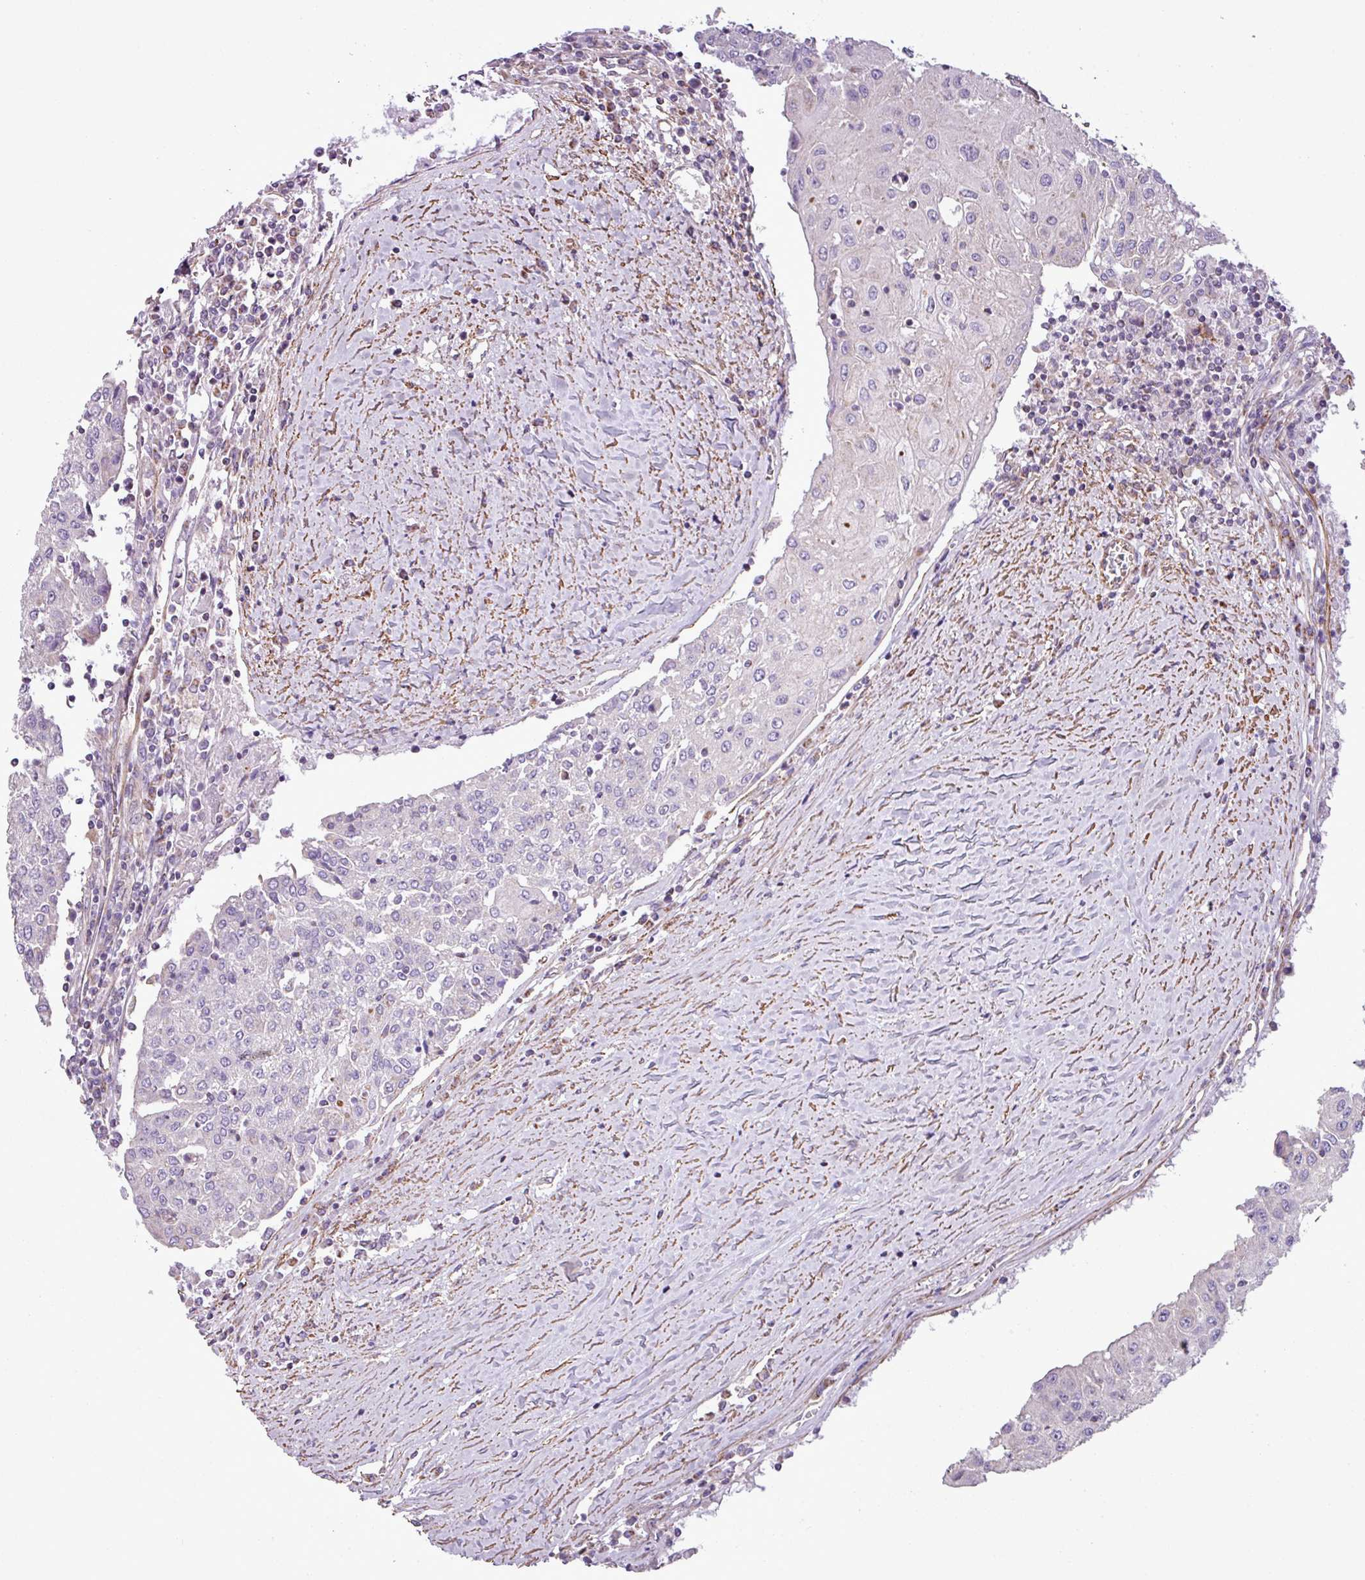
{"staining": {"intensity": "negative", "quantity": "none", "location": "none"}, "tissue": "urothelial cancer", "cell_type": "Tumor cells", "image_type": "cancer", "snomed": [{"axis": "morphology", "description": "Urothelial carcinoma, High grade"}, {"axis": "topography", "description": "Urinary bladder"}], "caption": "DAB immunohistochemical staining of human urothelial cancer reveals no significant positivity in tumor cells.", "gene": "BTN2A2", "patient": {"sex": "female", "age": 85}}